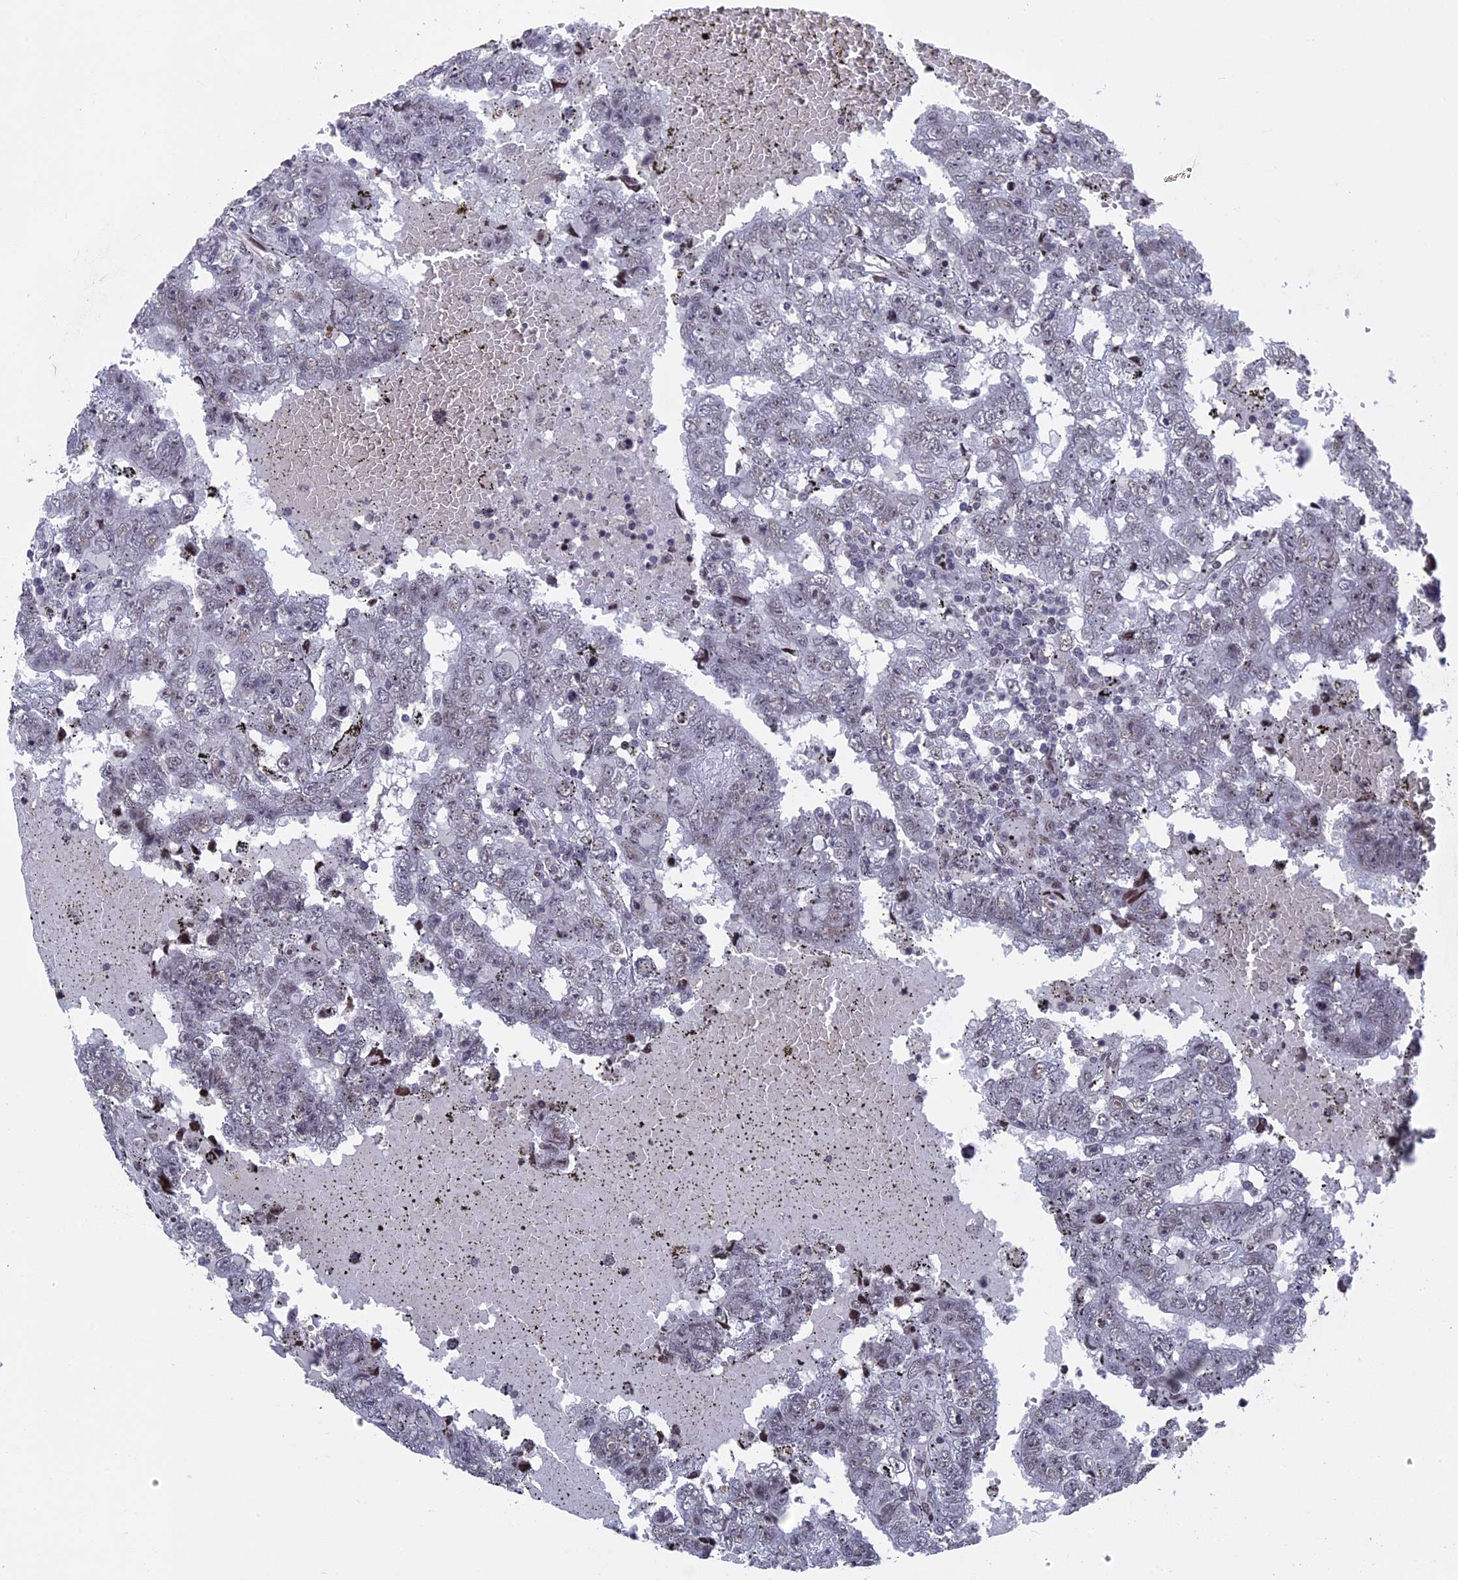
{"staining": {"intensity": "negative", "quantity": "none", "location": "none"}, "tissue": "testis cancer", "cell_type": "Tumor cells", "image_type": "cancer", "snomed": [{"axis": "morphology", "description": "Carcinoma, Embryonal, NOS"}, {"axis": "topography", "description": "Testis"}], "caption": "IHC photomicrograph of neoplastic tissue: human testis cancer stained with DAB (3,3'-diaminobenzidine) displays no significant protein expression in tumor cells. (DAB IHC with hematoxylin counter stain).", "gene": "NR2C2AP", "patient": {"sex": "male", "age": 25}}